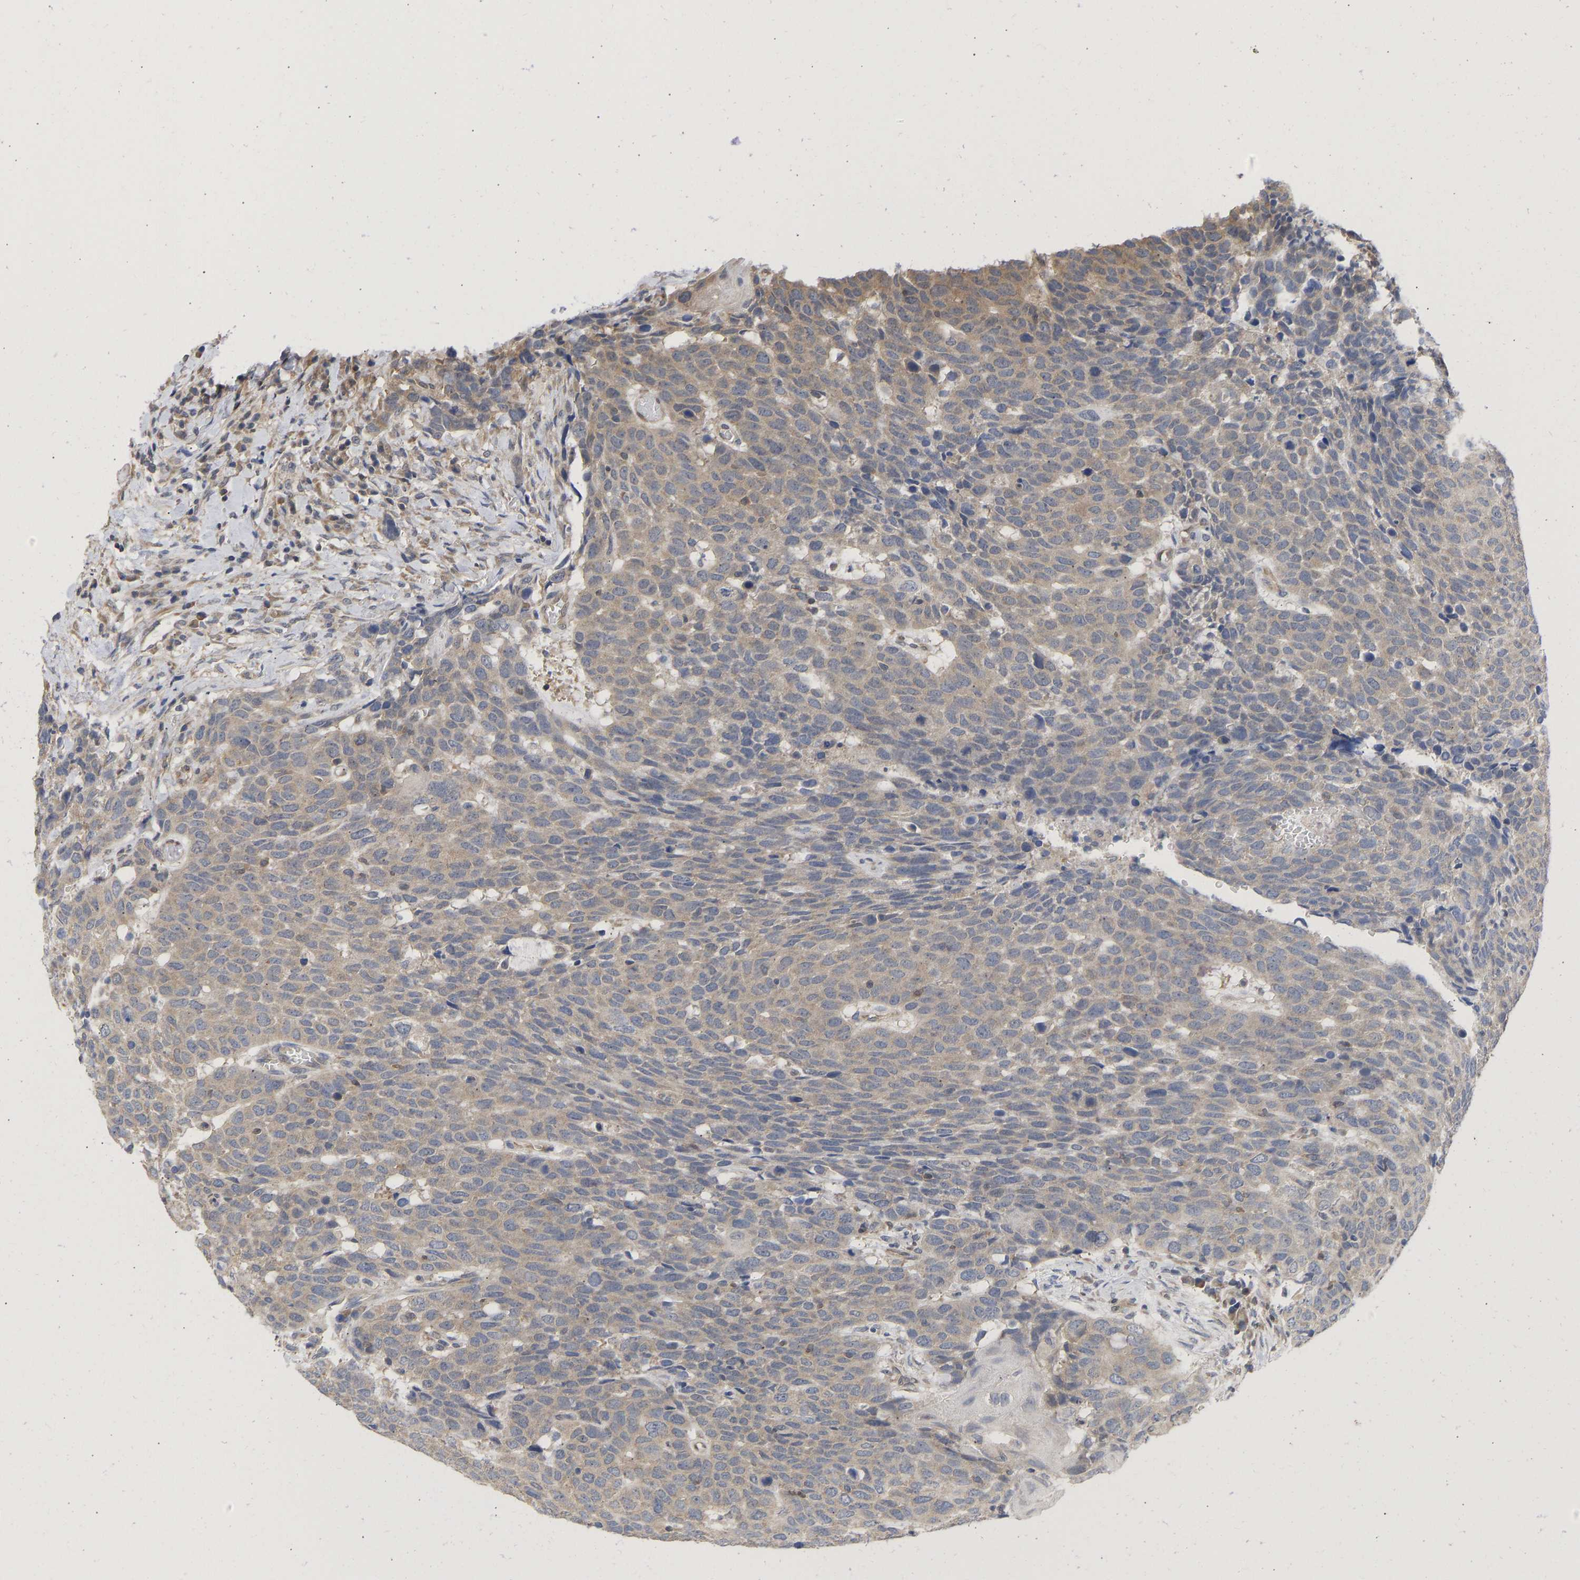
{"staining": {"intensity": "weak", "quantity": "25%-75%", "location": "cytoplasmic/membranous"}, "tissue": "head and neck cancer", "cell_type": "Tumor cells", "image_type": "cancer", "snomed": [{"axis": "morphology", "description": "Squamous cell carcinoma, NOS"}, {"axis": "topography", "description": "Head-Neck"}], "caption": "Head and neck cancer (squamous cell carcinoma) was stained to show a protein in brown. There is low levels of weak cytoplasmic/membranous staining in about 25%-75% of tumor cells.", "gene": "MAP2K3", "patient": {"sex": "male", "age": 66}}